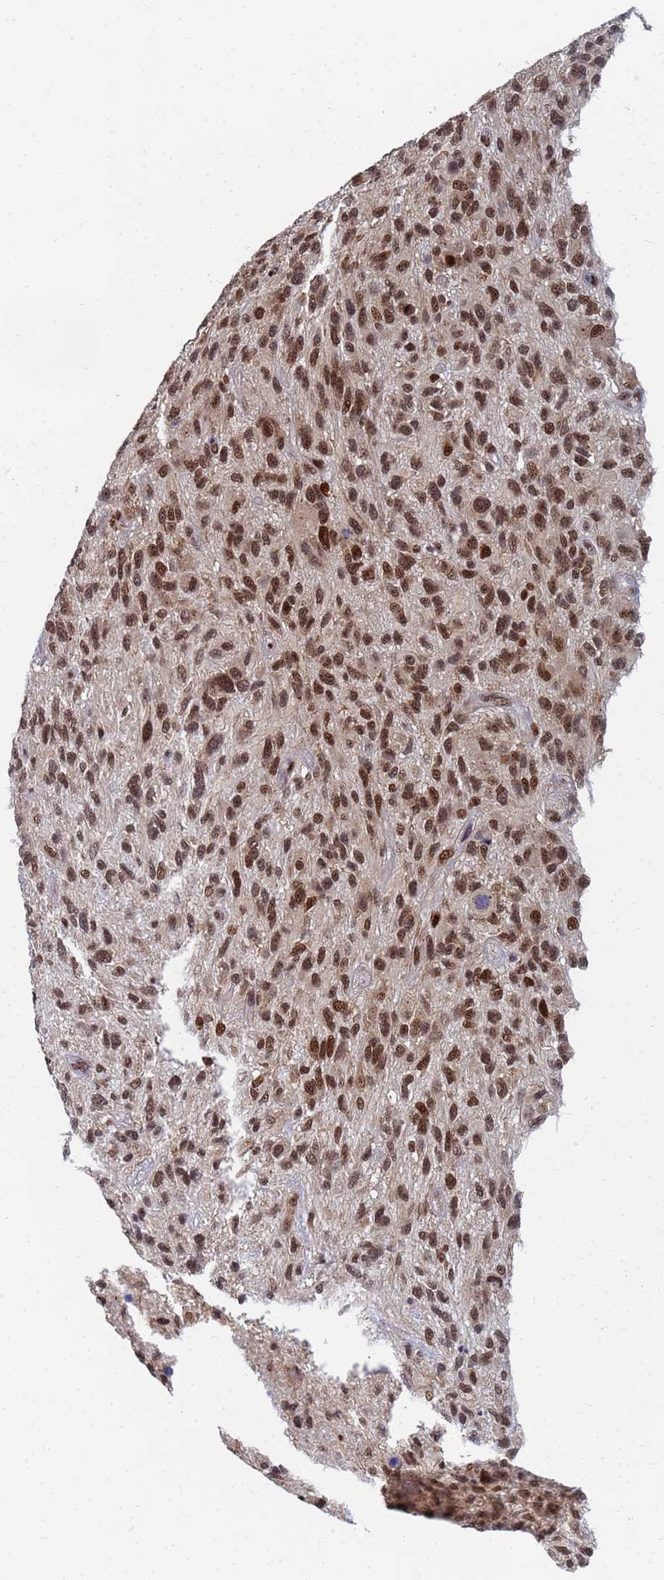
{"staining": {"intensity": "strong", "quantity": ">75%", "location": "nuclear"}, "tissue": "glioma", "cell_type": "Tumor cells", "image_type": "cancer", "snomed": [{"axis": "morphology", "description": "Glioma, malignant, High grade"}, {"axis": "topography", "description": "Brain"}], "caption": "An immunohistochemistry (IHC) photomicrograph of tumor tissue is shown. Protein staining in brown labels strong nuclear positivity in glioma within tumor cells.", "gene": "AP5Z1", "patient": {"sex": "male", "age": 47}}